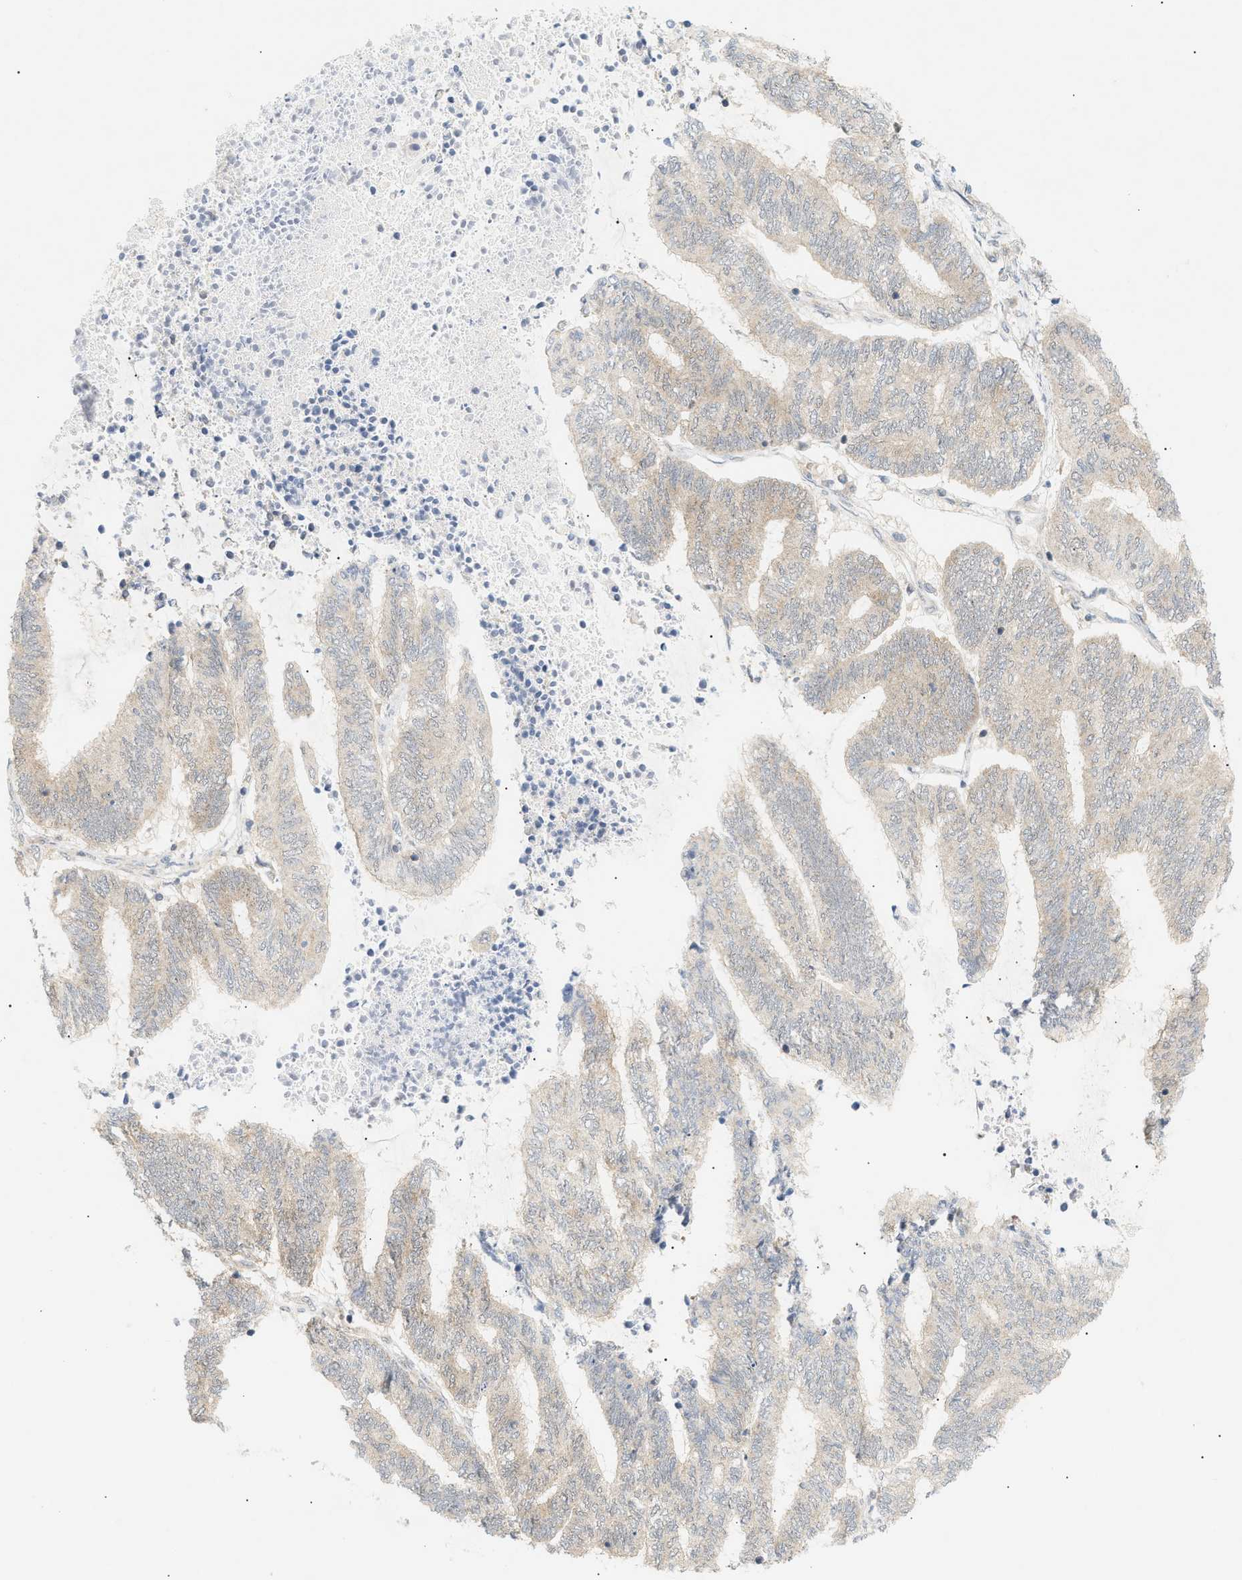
{"staining": {"intensity": "weak", "quantity": ">75%", "location": "cytoplasmic/membranous"}, "tissue": "endometrial cancer", "cell_type": "Tumor cells", "image_type": "cancer", "snomed": [{"axis": "morphology", "description": "Adenocarcinoma, NOS"}, {"axis": "topography", "description": "Uterus"}, {"axis": "topography", "description": "Endometrium"}], "caption": "Immunohistochemistry (IHC) image of neoplastic tissue: endometrial cancer (adenocarcinoma) stained using immunohistochemistry reveals low levels of weak protein expression localized specifically in the cytoplasmic/membranous of tumor cells, appearing as a cytoplasmic/membranous brown color.", "gene": "SHC1", "patient": {"sex": "female", "age": 70}}